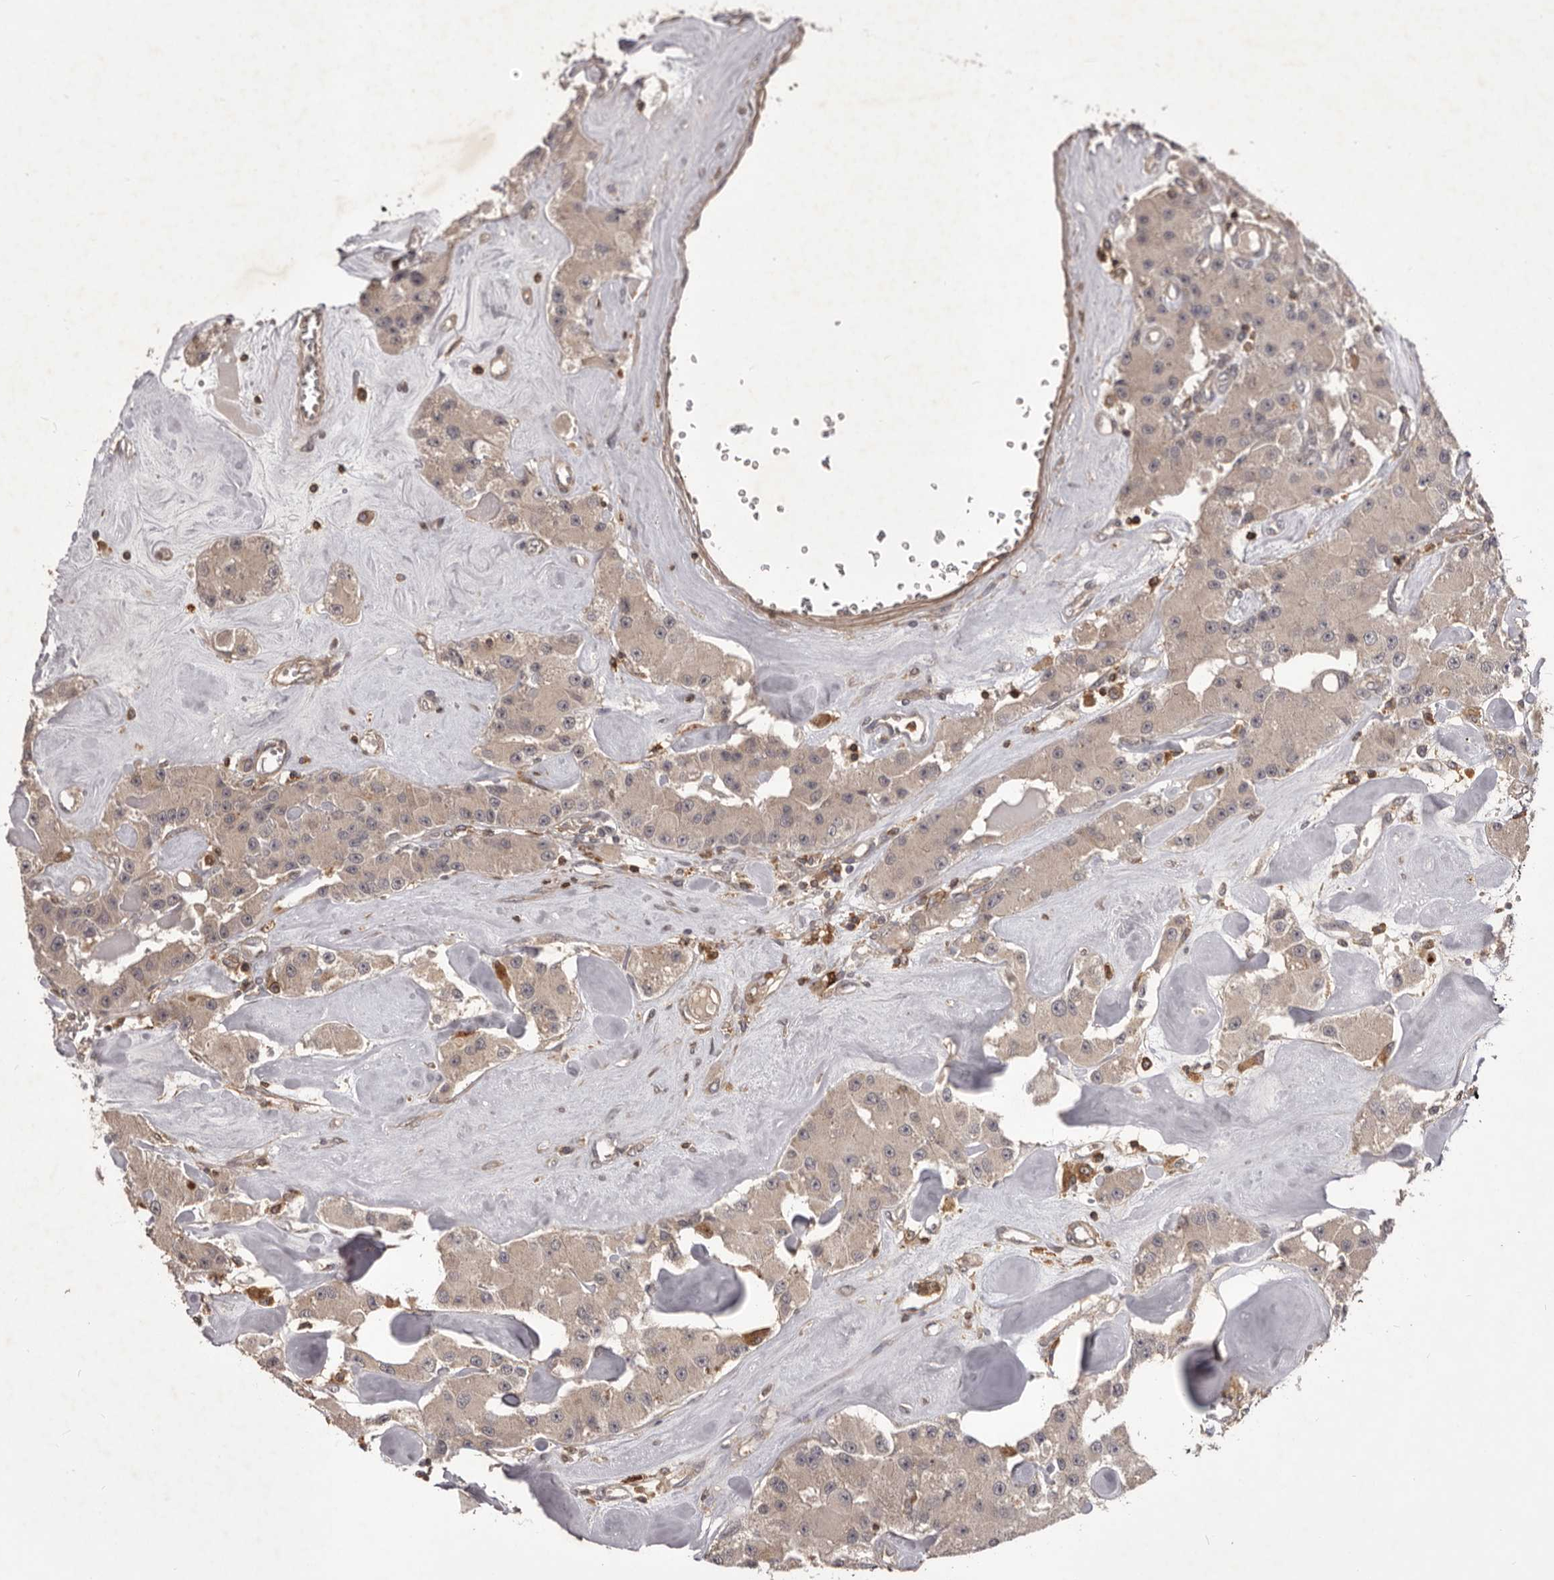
{"staining": {"intensity": "weak", "quantity": ">75%", "location": "cytoplasmic/membranous"}, "tissue": "carcinoid", "cell_type": "Tumor cells", "image_type": "cancer", "snomed": [{"axis": "morphology", "description": "Carcinoid, malignant, NOS"}, {"axis": "topography", "description": "Pancreas"}], "caption": "Tumor cells exhibit weak cytoplasmic/membranous staining in about >75% of cells in carcinoid.", "gene": "GLIPR2", "patient": {"sex": "male", "age": 41}}